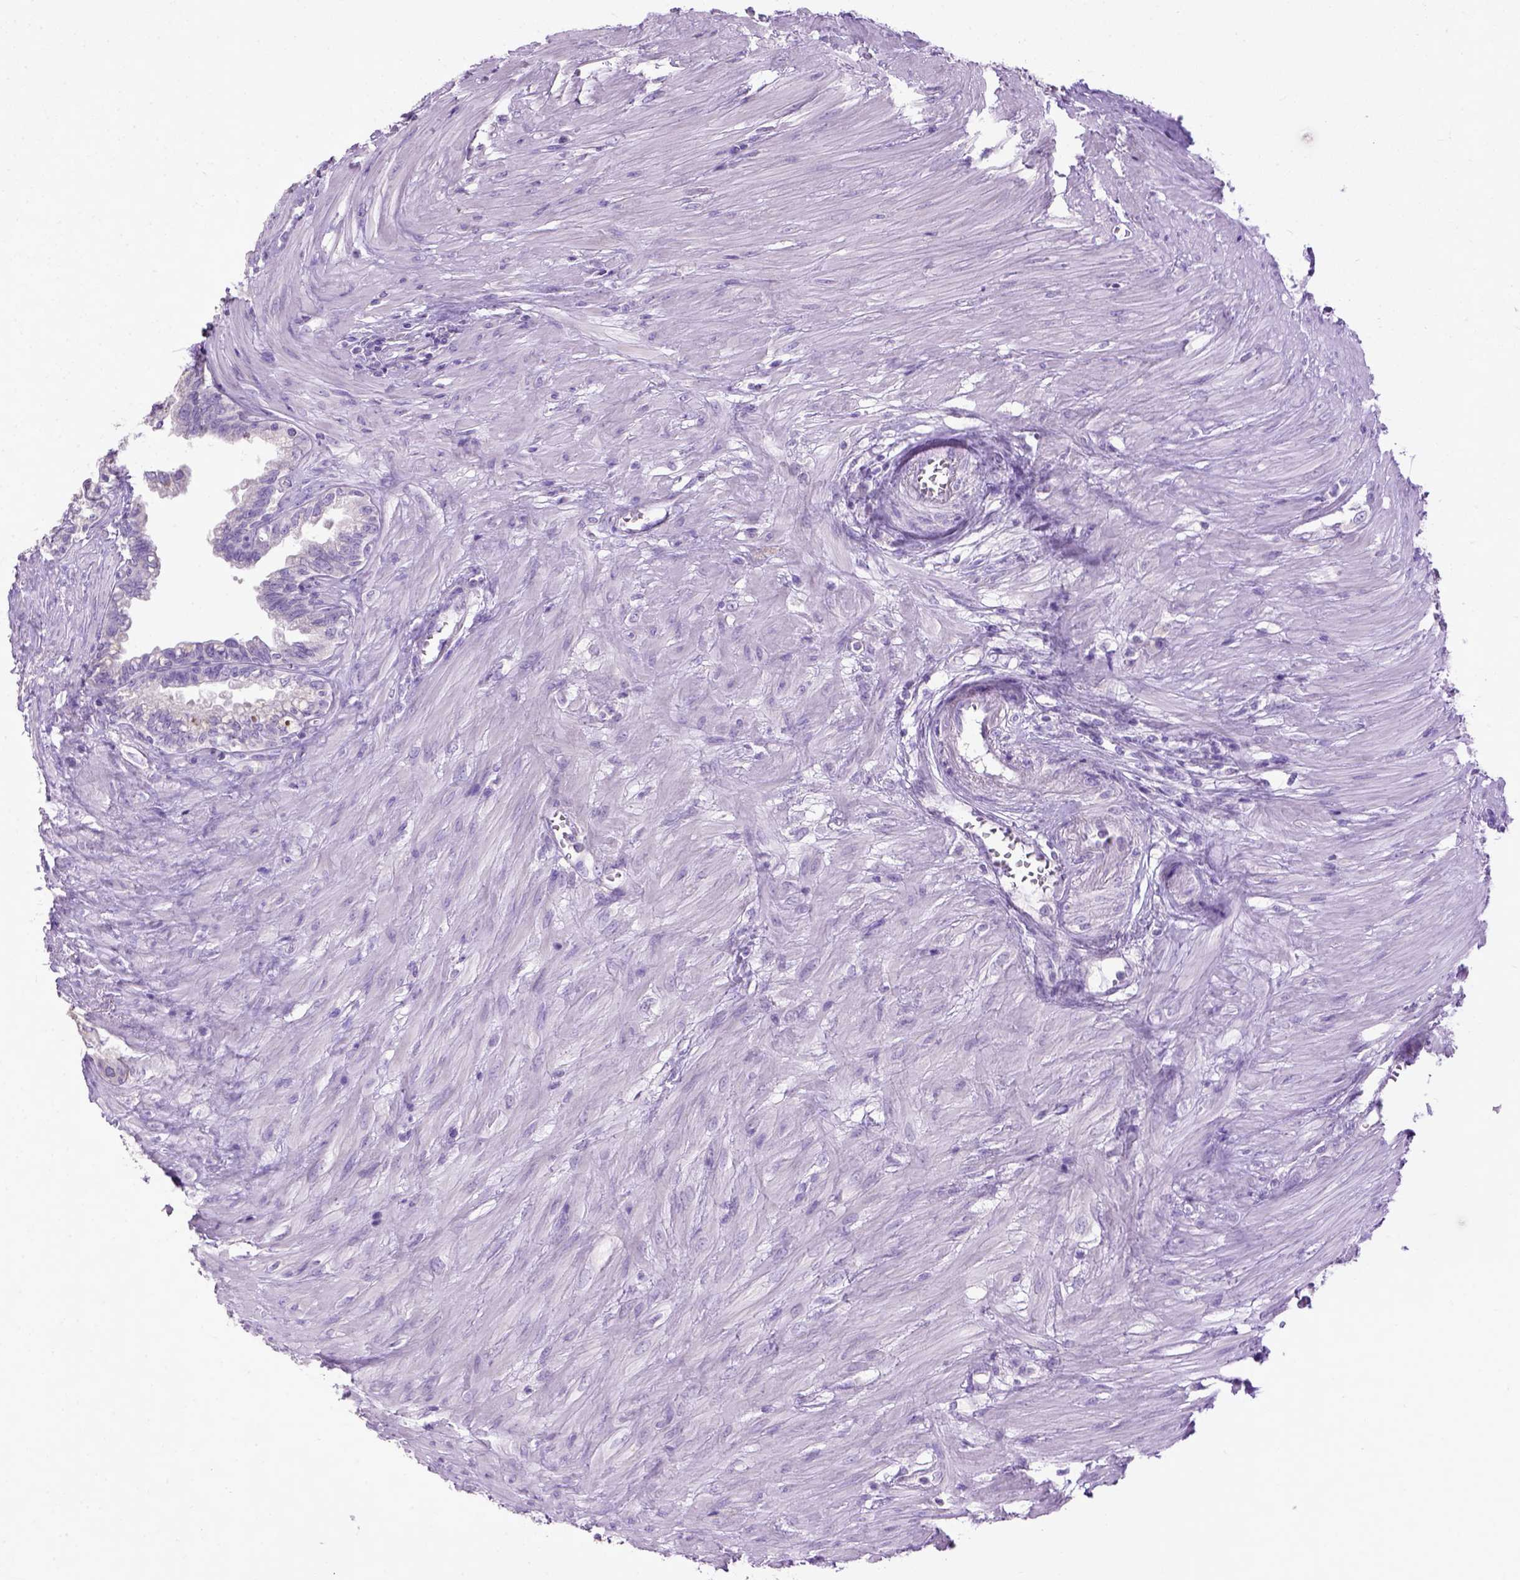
{"staining": {"intensity": "negative", "quantity": "none", "location": "none"}, "tissue": "seminal vesicle", "cell_type": "Glandular cells", "image_type": "normal", "snomed": [{"axis": "morphology", "description": "Normal tissue, NOS"}, {"axis": "morphology", "description": "Urothelial carcinoma, NOS"}, {"axis": "topography", "description": "Urinary bladder"}, {"axis": "topography", "description": "Seminal veicle"}], "caption": "Seminal vesicle was stained to show a protein in brown. There is no significant positivity in glandular cells. (DAB (3,3'-diaminobenzidine) immunohistochemistry (IHC) with hematoxylin counter stain).", "gene": "CYP24A1", "patient": {"sex": "male", "age": 76}}